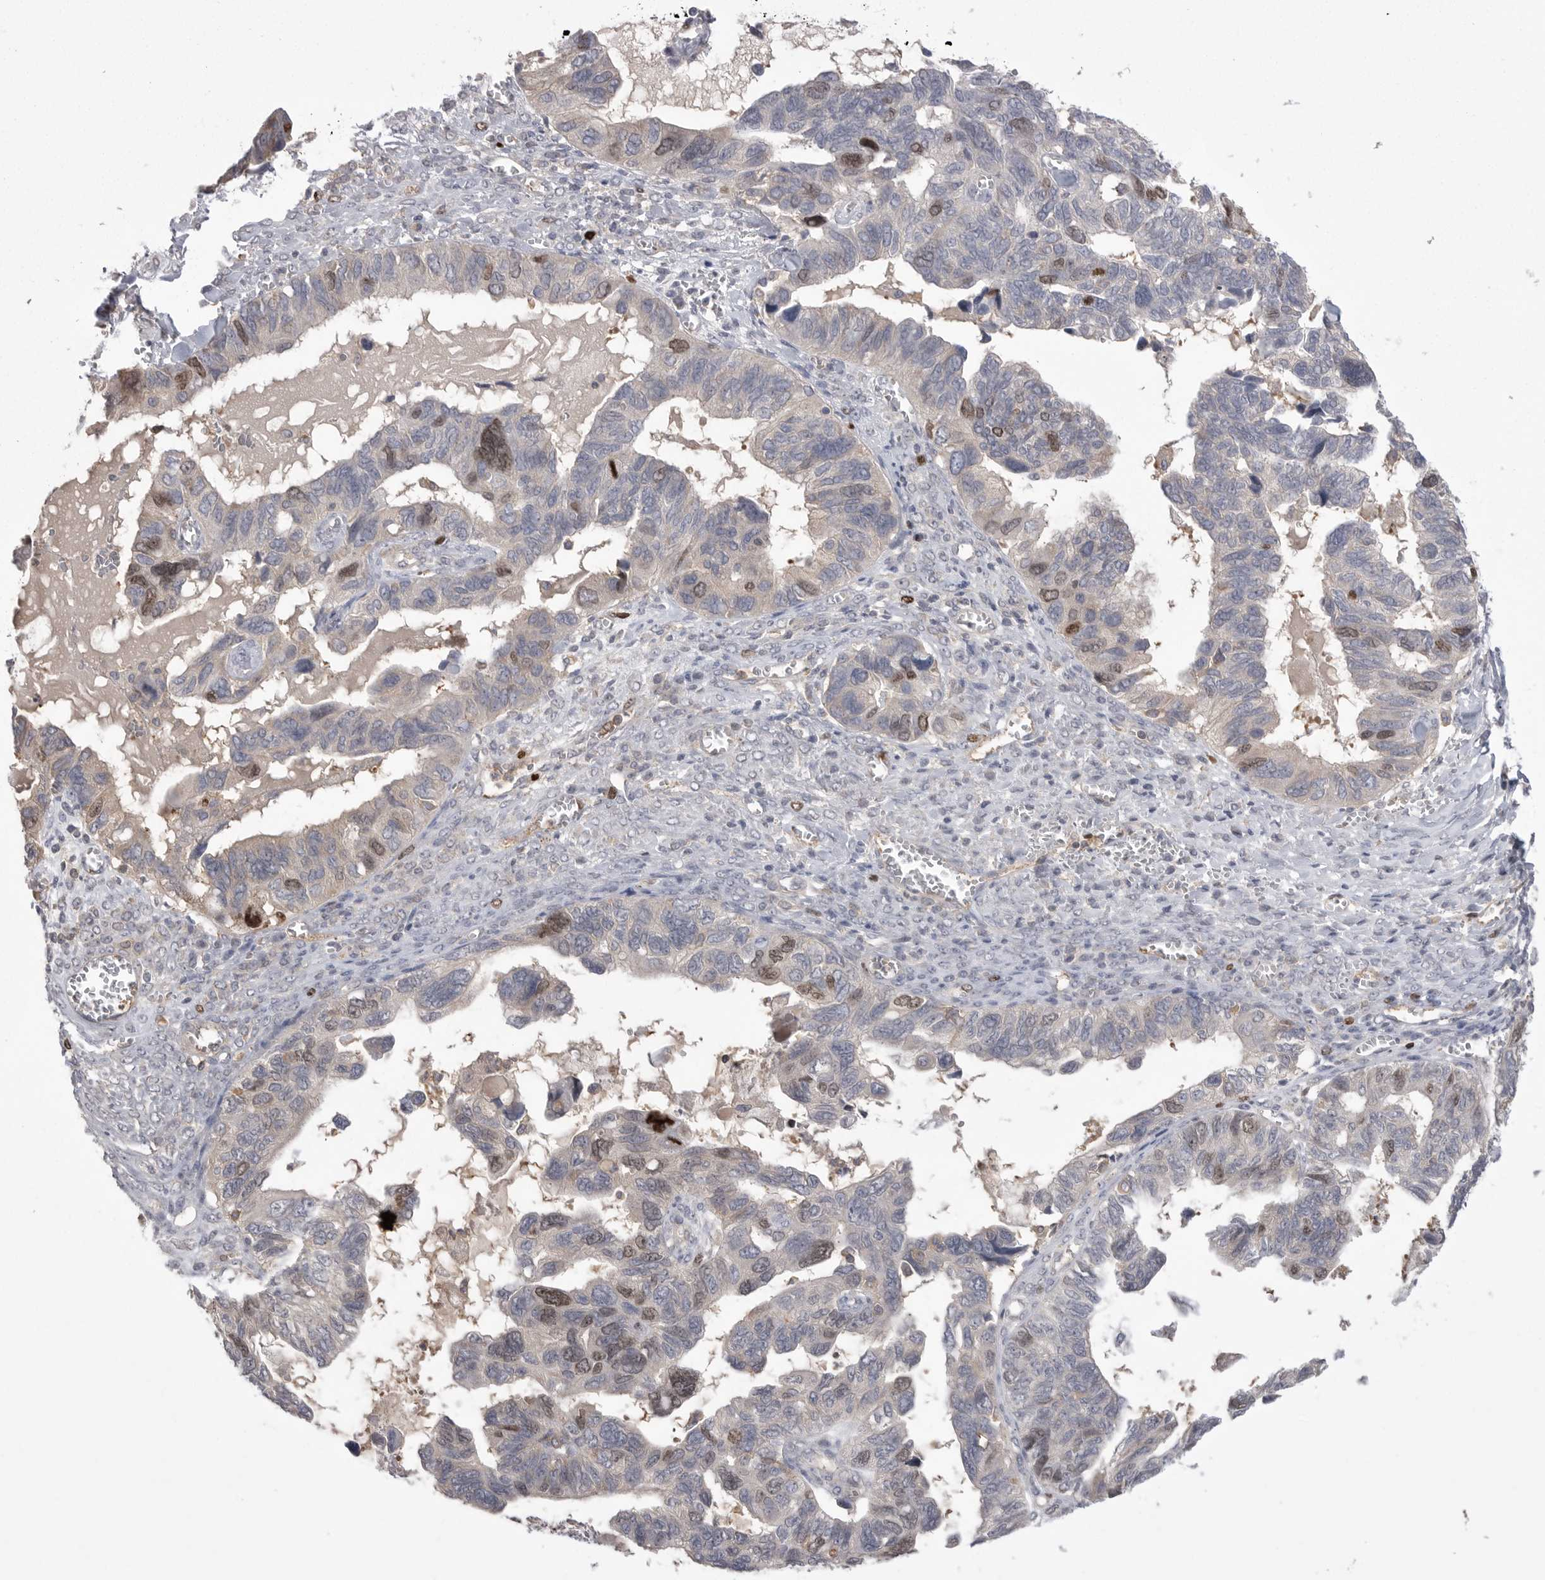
{"staining": {"intensity": "moderate", "quantity": "<25%", "location": "nuclear"}, "tissue": "ovarian cancer", "cell_type": "Tumor cells", "image_type": "cancer", "snomed": [{"axis": "morphology", "description": "Cystadenocarcinoma, serous, NOS"}, {"axis": "topography", "description": "Ovary"}], "caption": "Tumor cells exhibit moderate nuclear staining in approximately <25% of cells in serous cystadenocarcinoma (ovarian).", "gene": "TOP2A", "patient": {"sex": "female", "age": 79}}